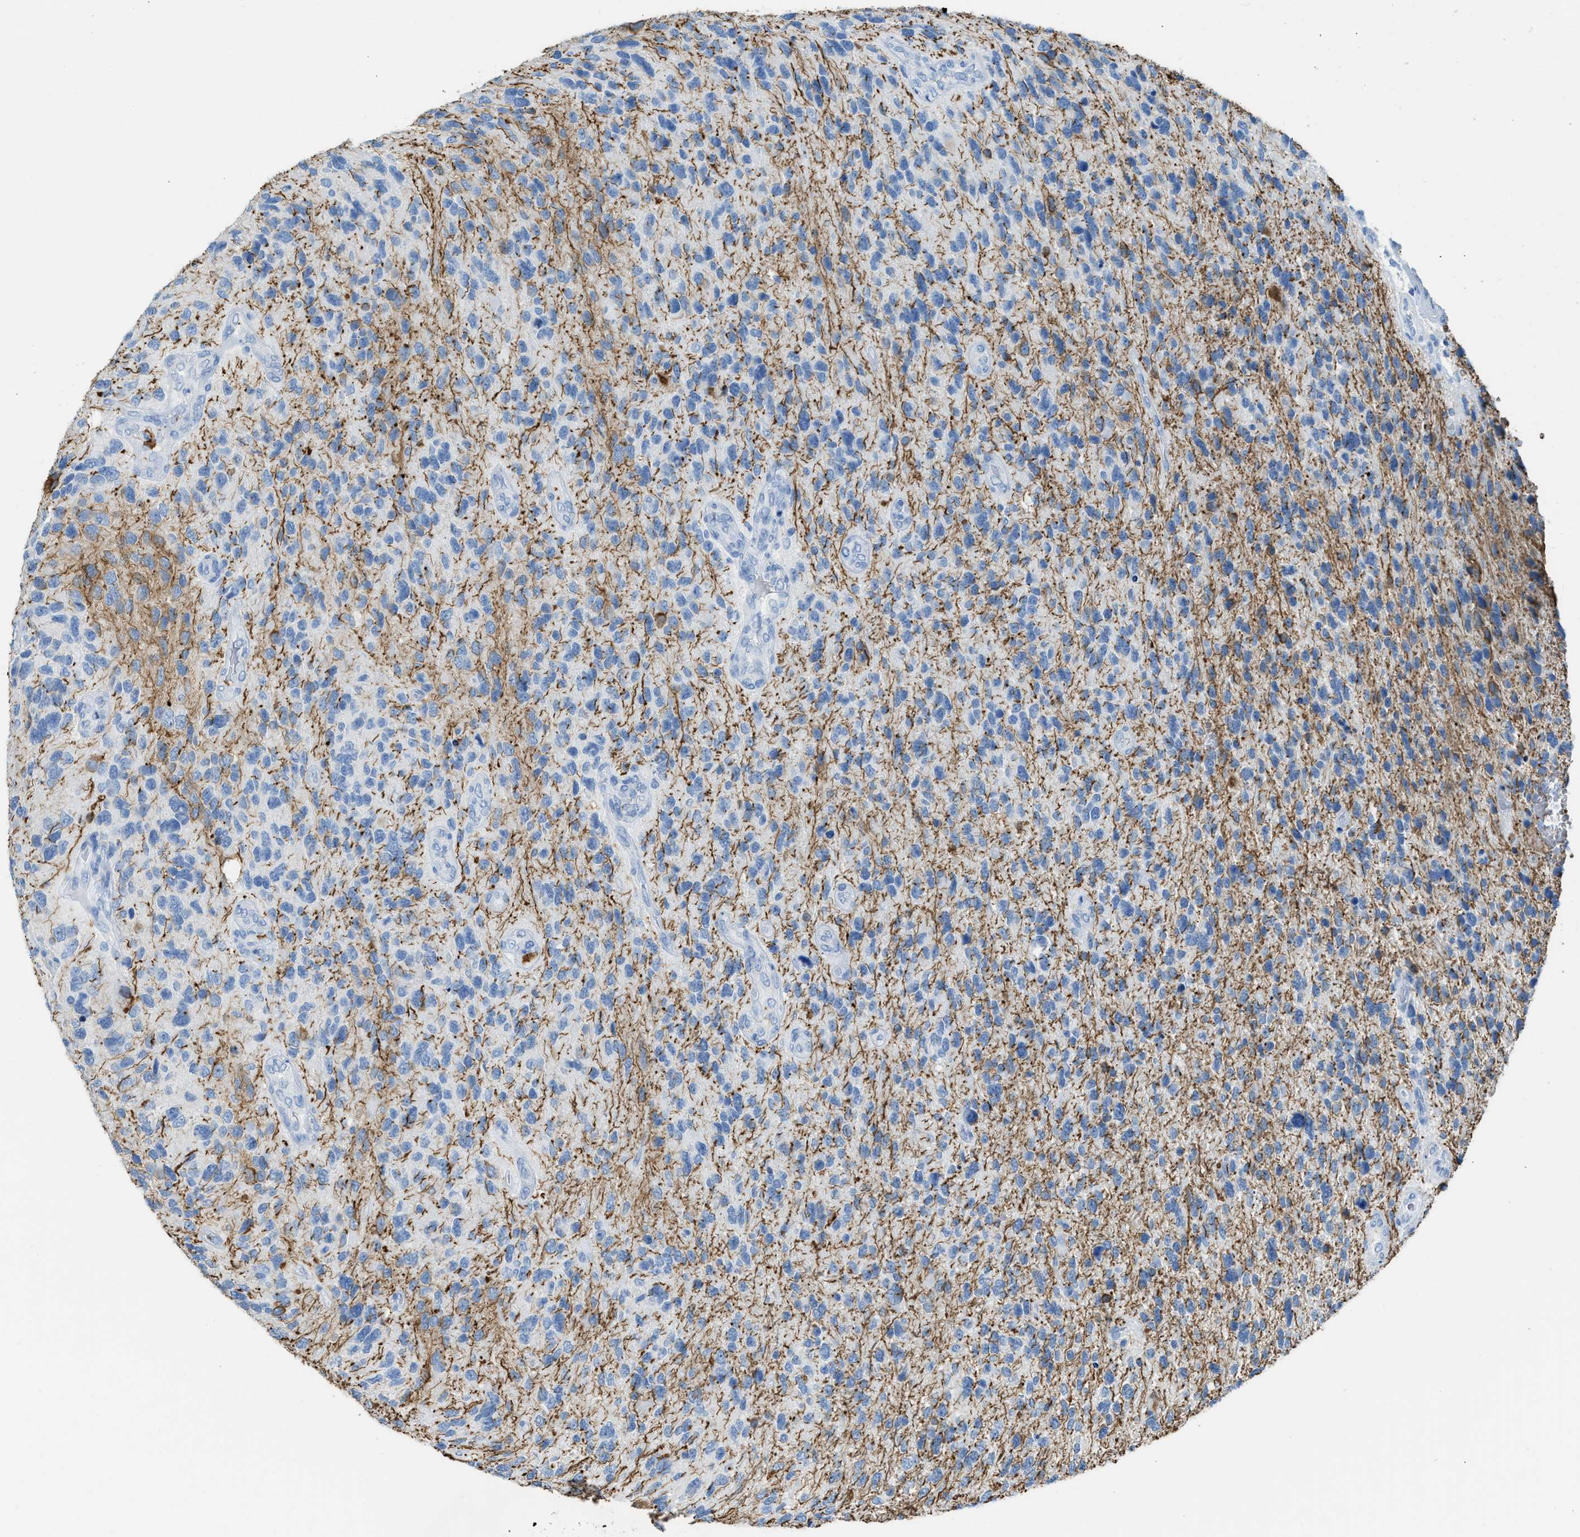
{"staining": {"intensity": "moderate", "quantity": "<25%", "location": "cytoplasmic/membranous"}, "tissue": "glioma", "cell_type": "Tumor cells", "image_type": "cancer", "snomed": [{"axis": "morphology", "description": "Glioma, malignant, High grade"}, {"axis": "topography", "description": "Brain"}], "caption": "Immunohistochemical staining of malignant glioma (high-grade) shows low levels of moderate cytoplasmic/membranous protein positivity in about <25% of tumor cells. (brown staining indicates protein expression, while blue staining denotes nuclei).", "gene": "FAIM2", "patient": {"sex": "female", "age": 58}}